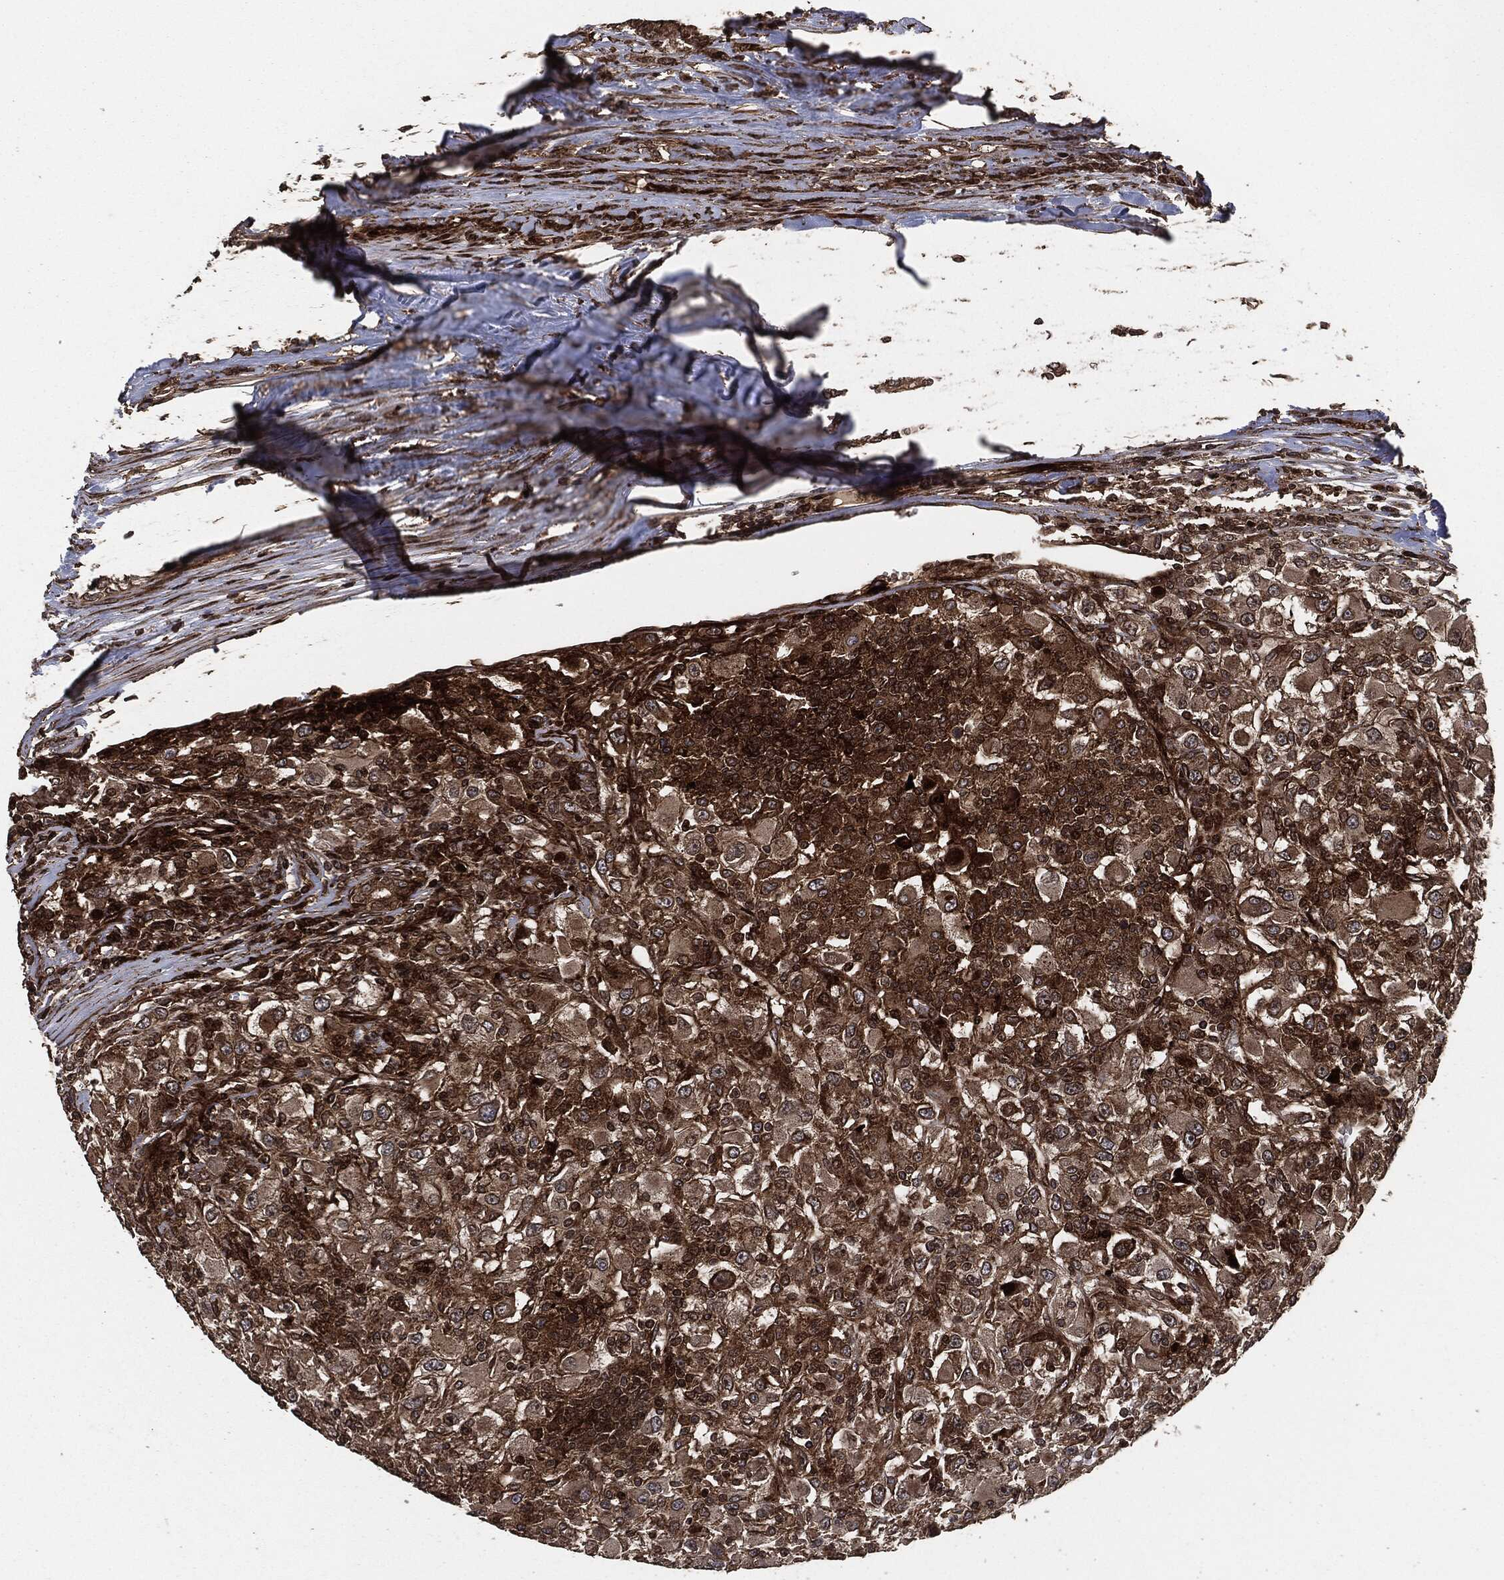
{"staining": {"intensity": "moderate", "quantity": "25%-75%", "location": "cytoplasmic/membranous"}, "tissue": "renal cancer", "cell_type": "Tumor cells", "image_type": "cancer", "snomed": [{"axis": "morphology", "description": "Adenocarcinoma, NOS"}, {"axis": "topography", "description": "Kidney"}], "caption": "Immunohistochemical staining of human renal cancer (adenocarcinoma) exhibits medium levels of moderate cytoplasmic/membranous expression in approximately 25%-75% of tumor cells.", "gene": "IFIT1", "patient": {"sex": "female", "age": 67}}